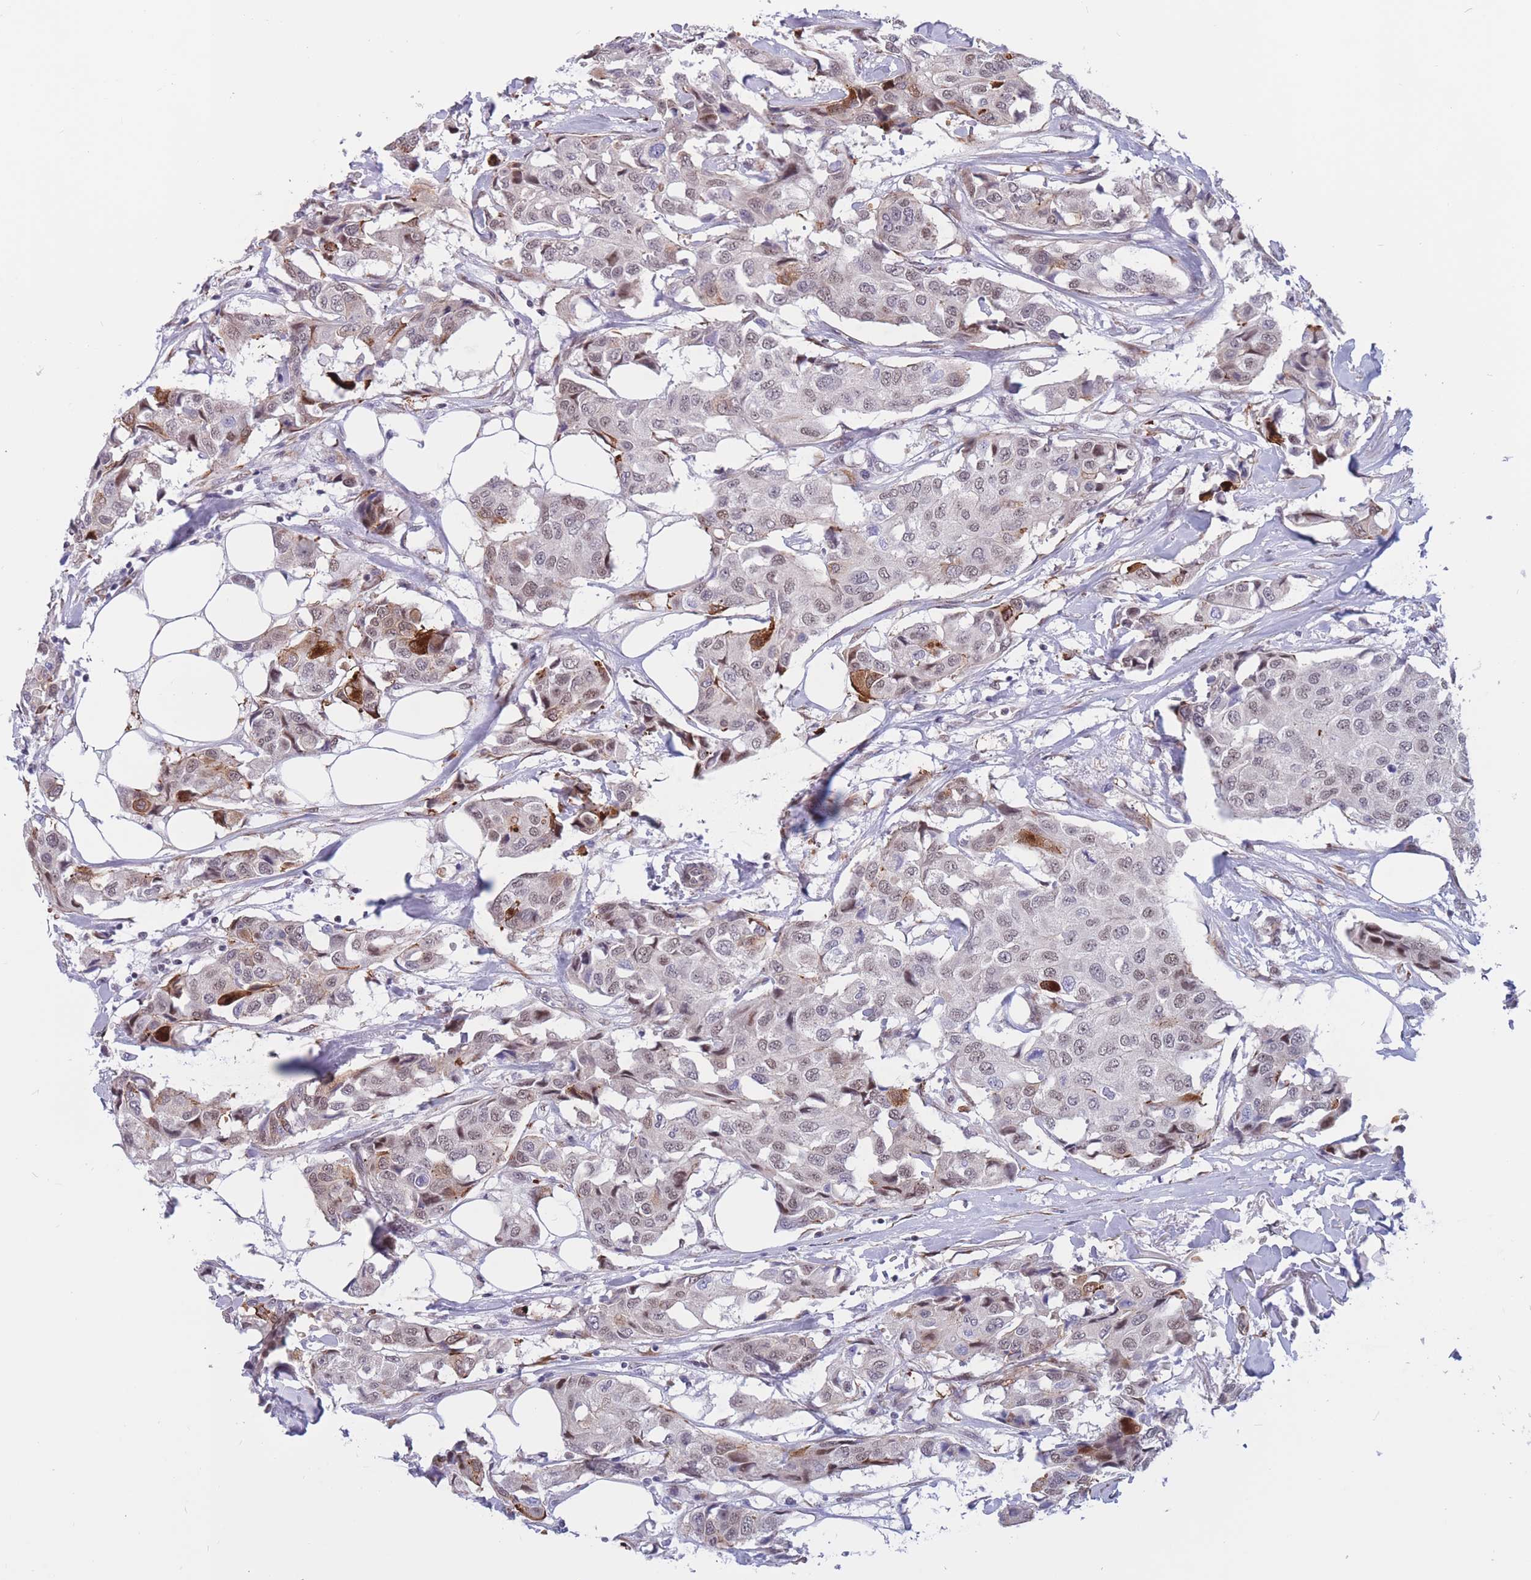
{"staining": {"intensity": "weak", "quantity": "<25%", "location": "cytoplasmic/membranous"}, "tissue": "breast cancer", "cell_type": "Tumor cells", "image_type": "cancer", "snomed": [{"axis": "morphology", "description": "Duct carcinoma"}, {"axis": "topography", "description": "Breast"}], "caption": "High power microscopy histopathology image of an IHC image of invasive ductal carcinoma (breast), revealing no significant positivity in tumor cells.", "gene": "BCL9L", "patient": {"sex": "female", "age": 80}}